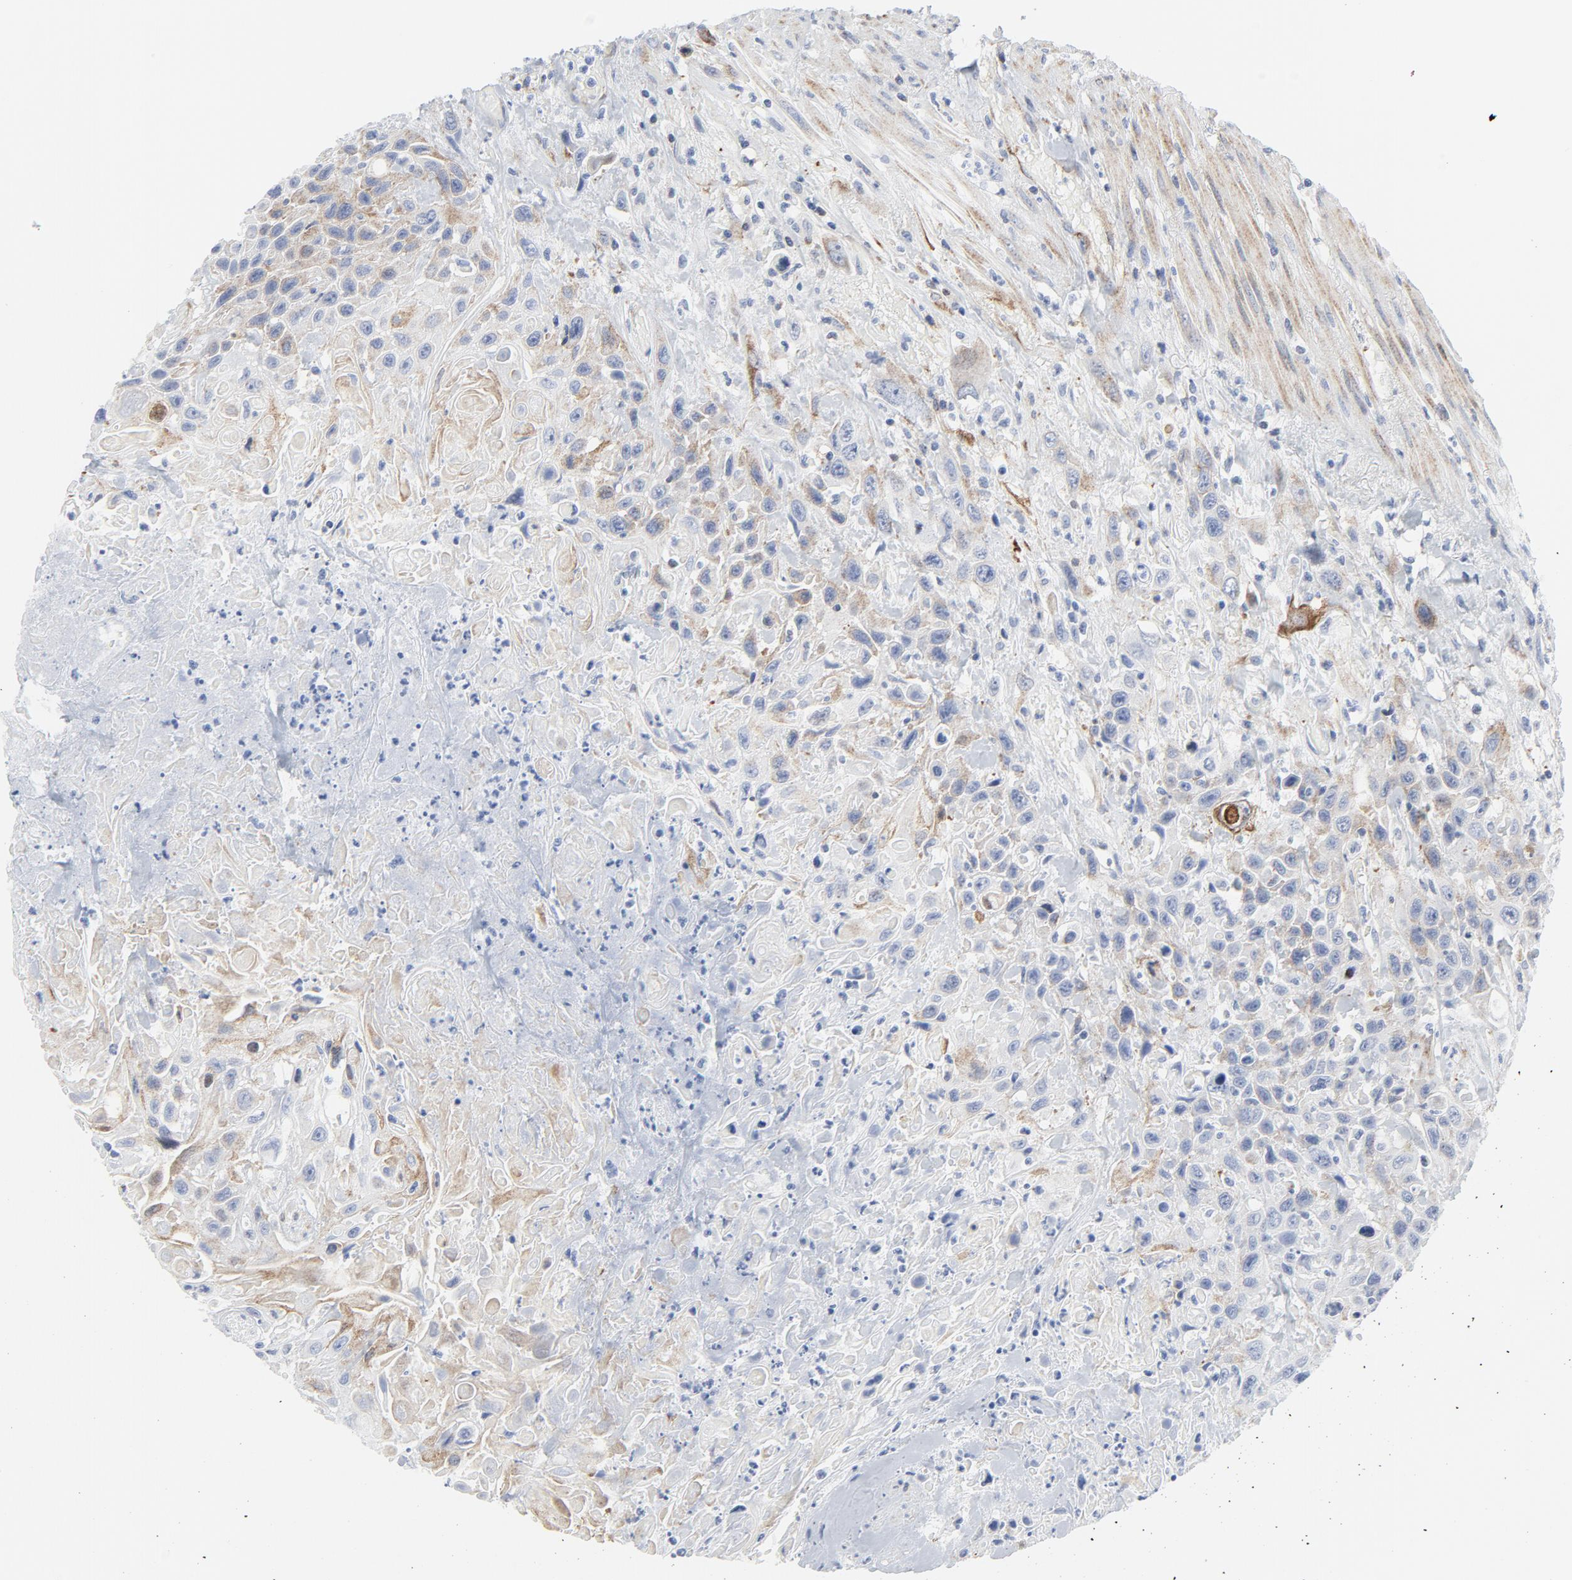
{"staining": {"intensity": "weak", "quantity": "<25%", "location": "cytoplasmic/membranous"}, "tissue": "urothelial cancer", "cell_type": "Tumor cells", "image_type": "cancer", "snomed": [{"axis": "morphology", "description": "Urothelial carcinoma, High grade"}, {"axis": "topography", "description": "Urinary bladder"}], "caption": "Tumor cells show no significant protein positivity in high-grade urothelial carcinoma.", "gene": "TUBB1", "patient": {"sex": "female", "age": 84}}